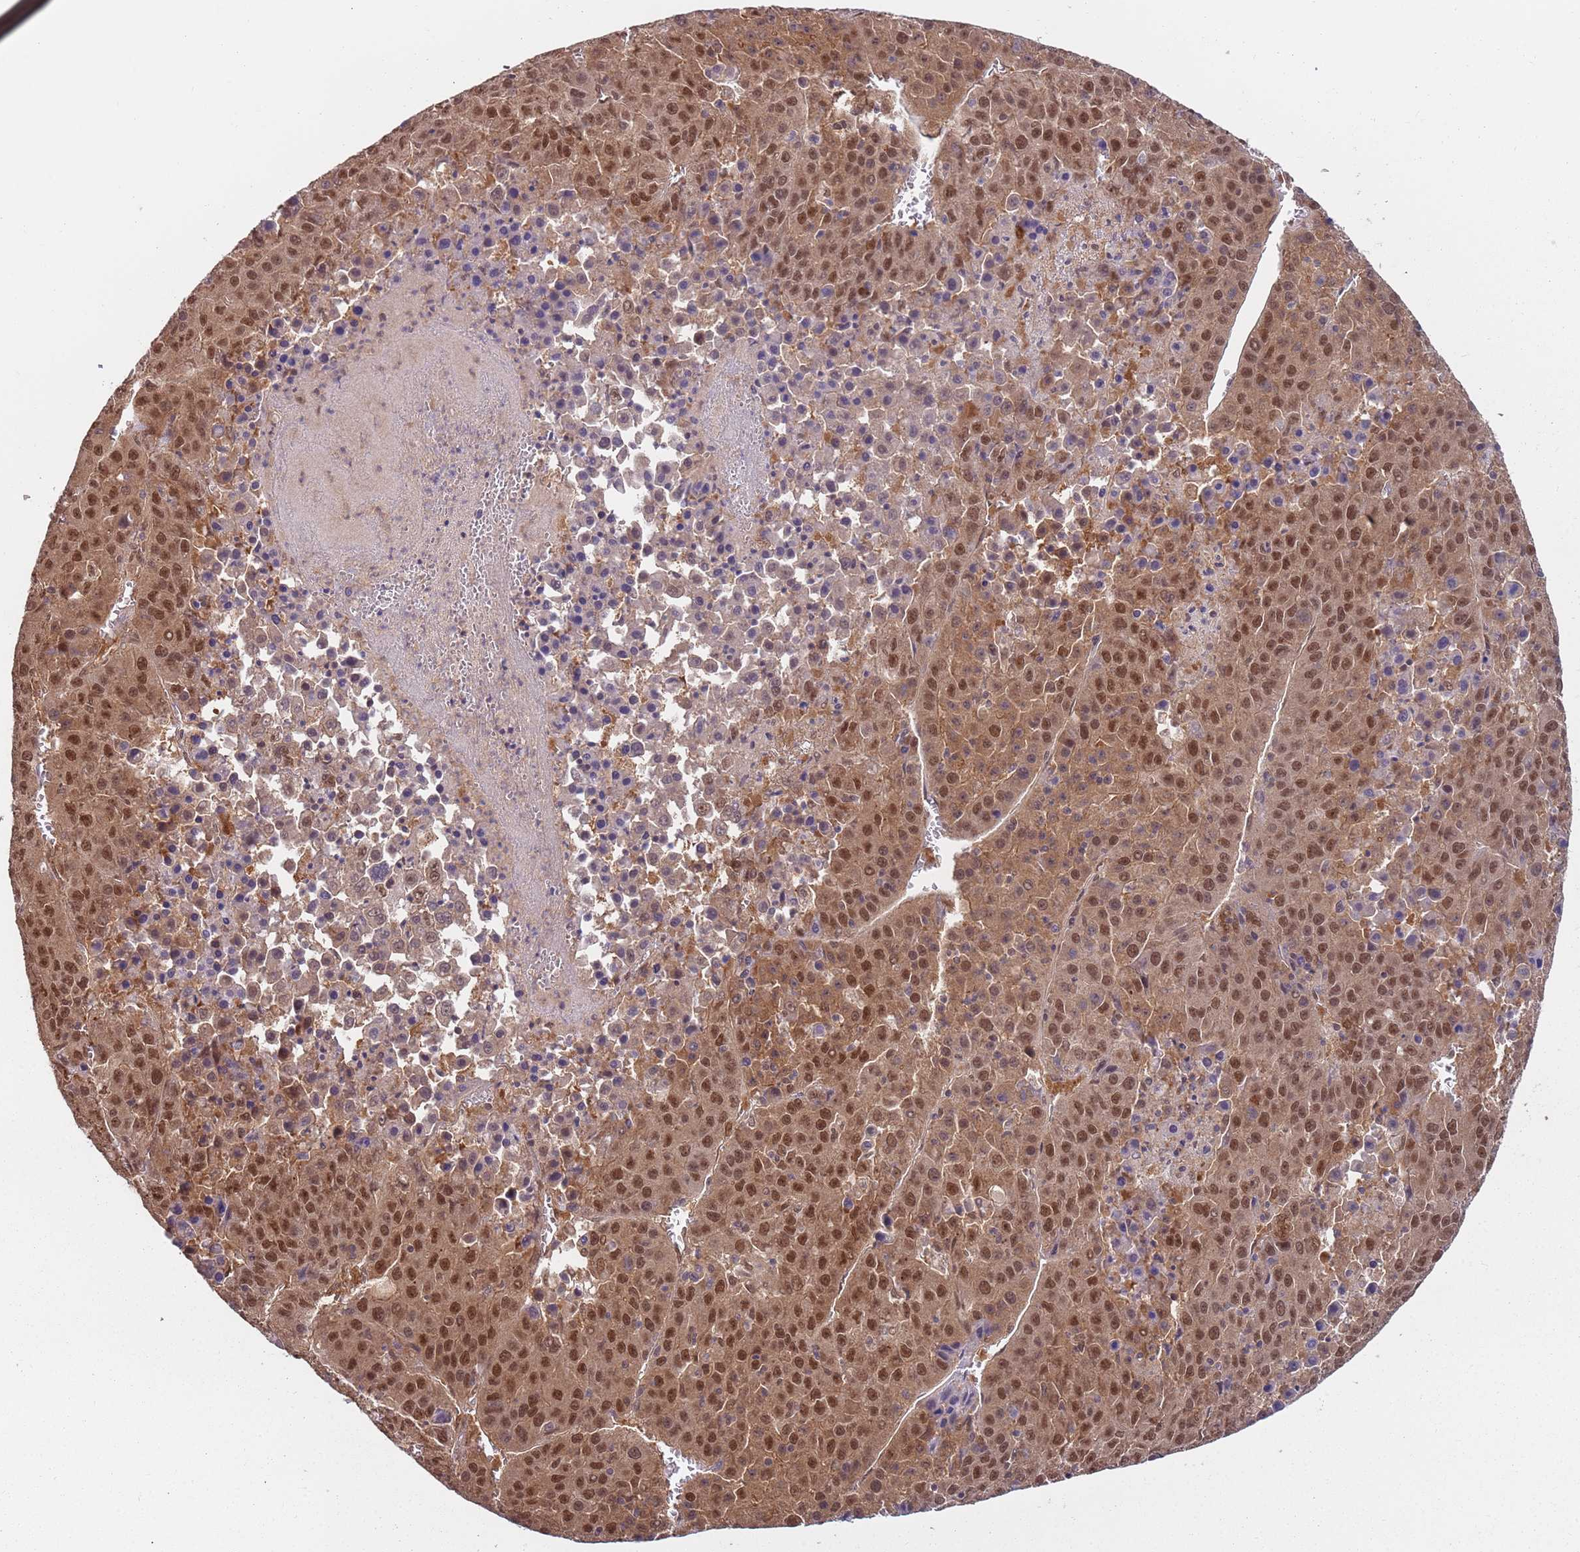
{"staining": {"intensity": "moderate", "quantity": ">75%", "location": "nuclear"}, "tissue": "liver cancer", "cell_type": "Tumor cells", "image_type": "cancer", "snomed": [{"axis": "morphology", "description": "Carcinoma, Hepatocellular, NOS"}, {"axis": "topography", "description": "Liver"}], "caption": "Protein expression analysis of human liver hepatocellular carcinoma reveals moderate nuclear expression in about >75% of tumor cells.", "gene": "PGLS", "patient": {"sex": "female", "age": 53}}